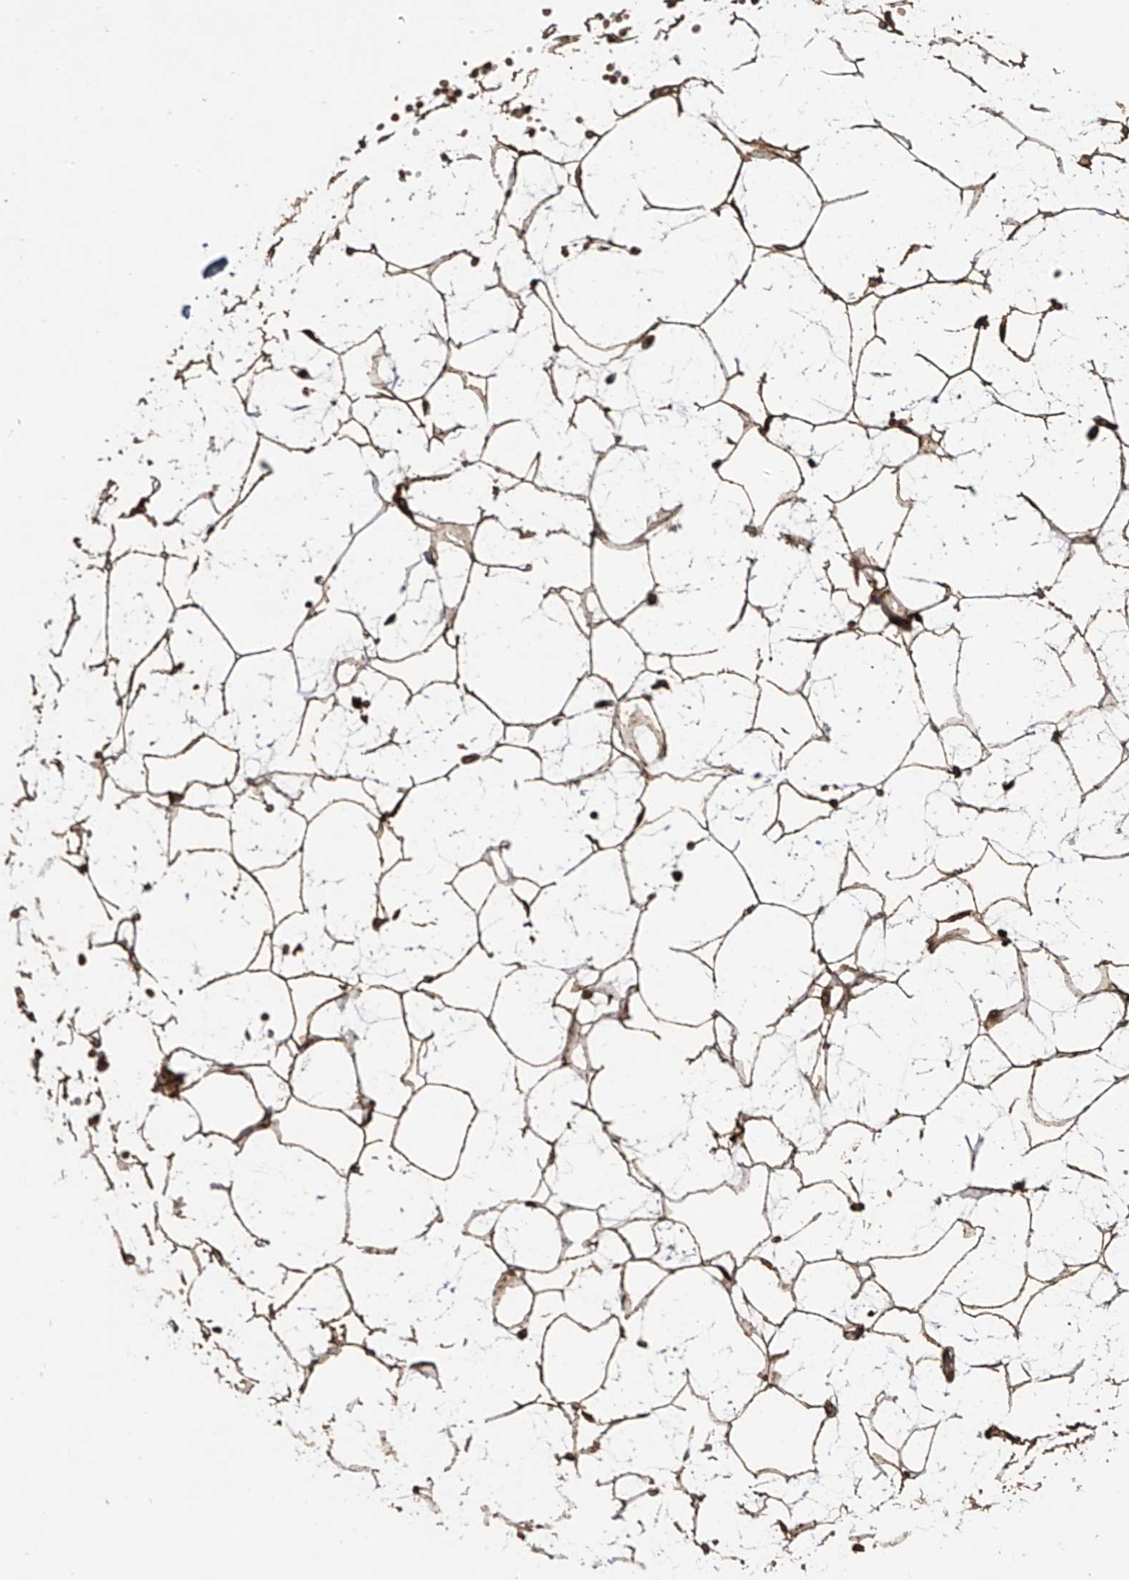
{"staining": {"intensity": "strong", "quantity": ">75%", "location": "cytoplasmic/membranous"}, "tissue": "adipose tissue", "cell_type": "Adipocytes", "image_type": "normal", "snomed": [{"axis": "morphology", "description": "Normal tissue, NOS"}, {"axis": "topography", "description": "Breast"}], "caption": "Unremarkable adipose tissue demonstrates strong cytoplasmic/membranous positivity in approximately >75% of adipocytes The protein is stained brown, and the nuclei are stained in blue (DAB (3,3'-diaminobenzidine) IHC with brightfield microscopy, high magnification)..", "gene": "DOCK9", "patient": {"sex": "female", "age": 23}}